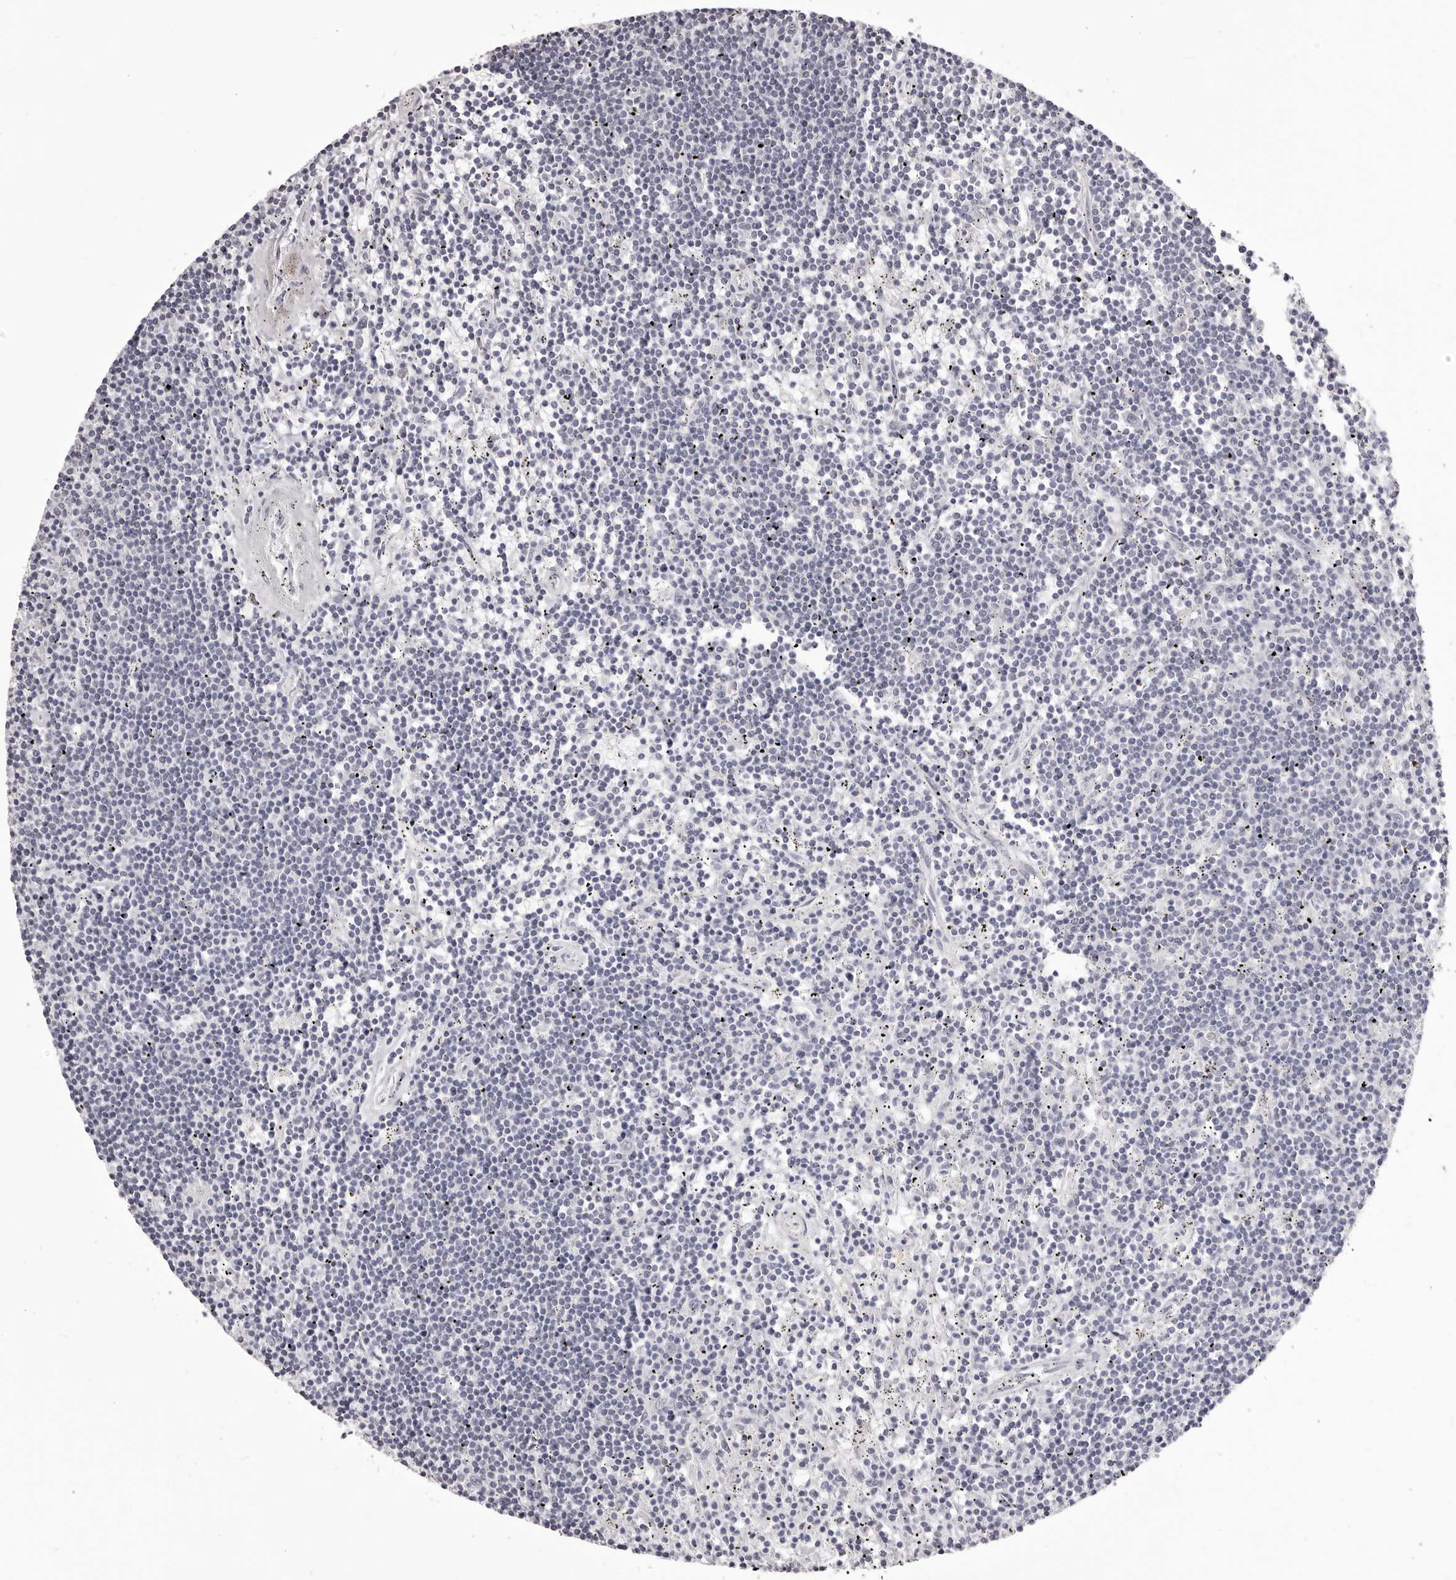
{"staining": {"intensity": "negative", "quantity": "none", "location": "none"}, "tissue": "lymphoma", "cell_type": "Tumor cells", "image_type": "cancer", "snomed": [{"axis": "morphology", "description": "Malignant lymphoma, non-Hodgkin's type, Low grade"}, {"axis": "topography", "description": "Spleen"}], "caption": "DAB immunohistochemical staining of human lymphoma reveals no significant positivity in tumor cells.", "gene": "PRMT2", "patient": {"sex": "male", "age": 76}}